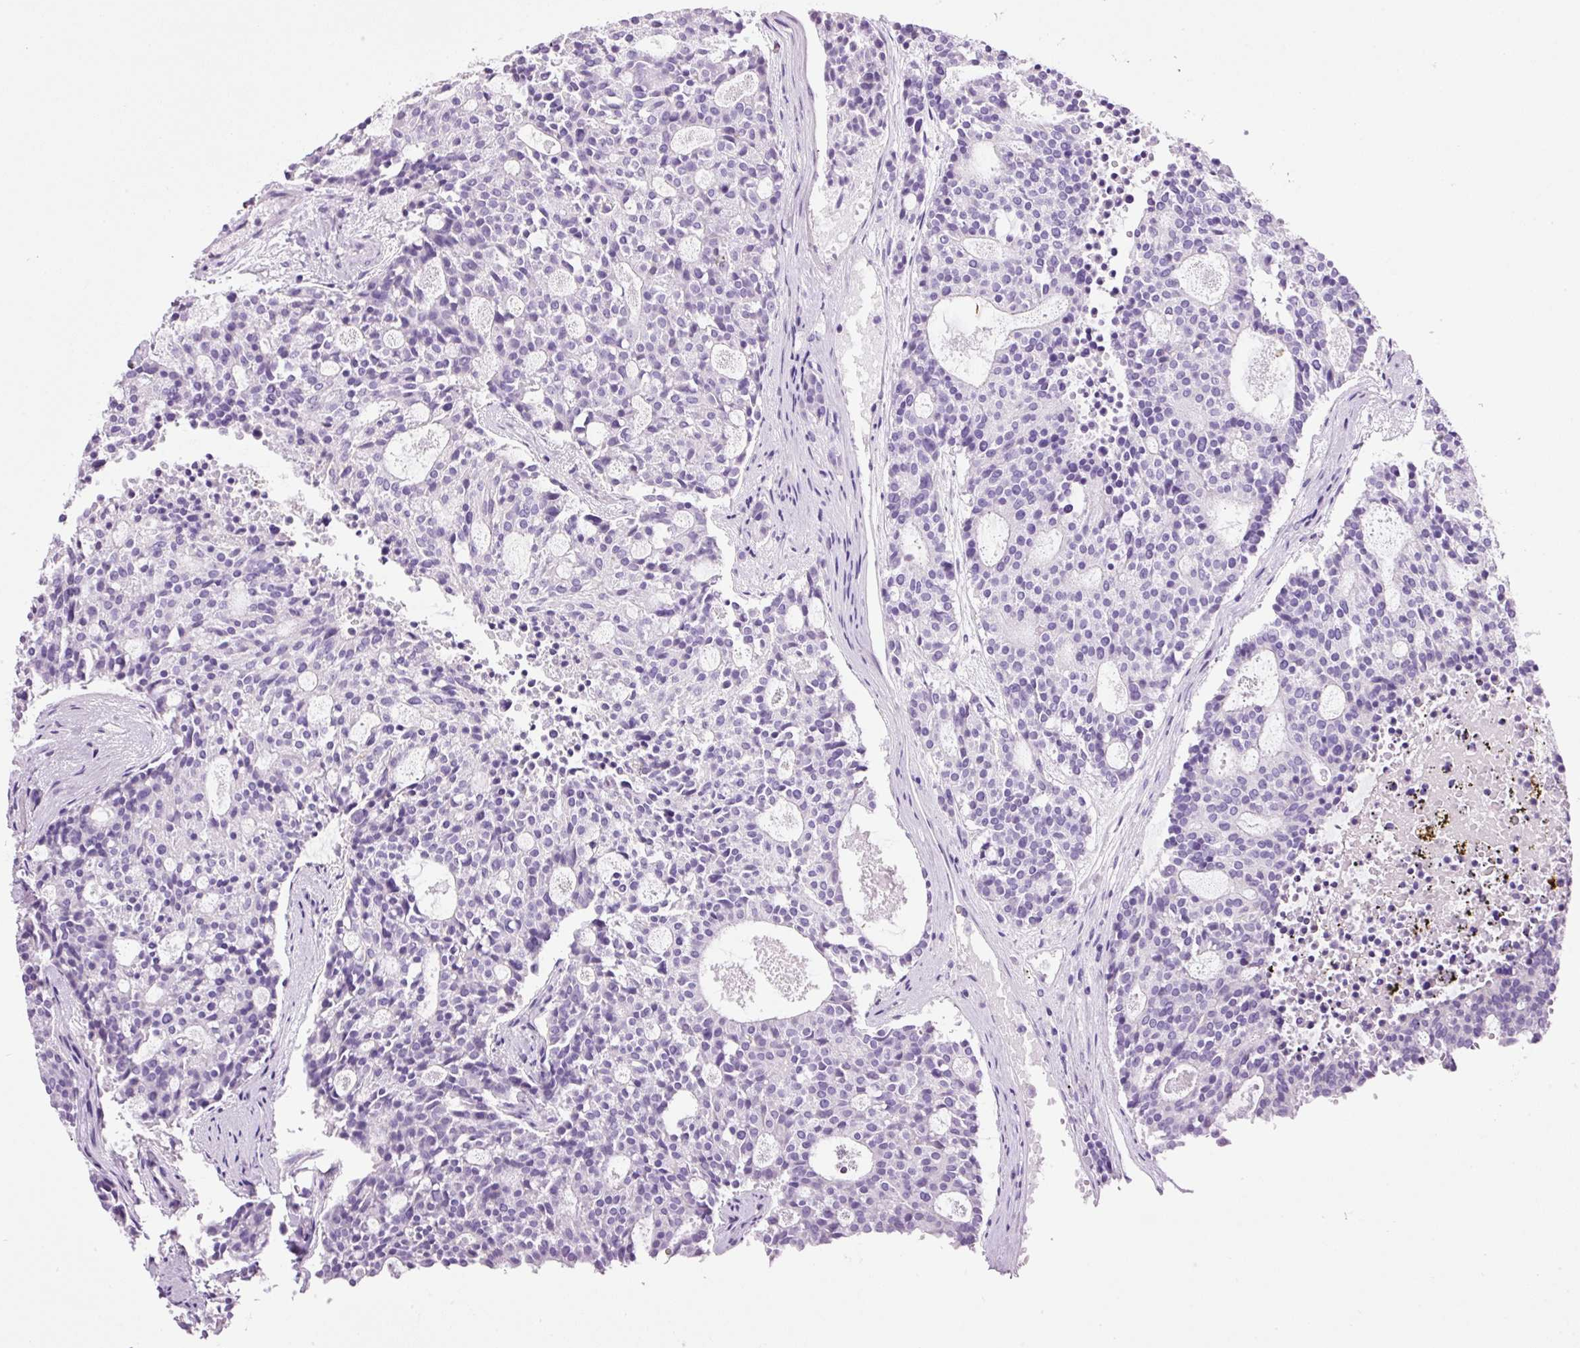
{"staining": {"intensity": "negative", "quantity": "none", "location": "none"}, "tissue": "carcinoid", "cell_type": "Tumor cells", "image_type": "cancer", "snomed": [{"axis": "morphology", "description": "Carcinoid, malignant, NOS"}, {"axis": "topography", "description": "Pancreas"}], "caption": "Tumor cells show no significant expression in malignant carcinoid. Brightfield microscopy of immunohistochemistry stained with DAB (3,3'-diaminobenzidine) (brown) and hematoxylin (blue), captured at high magnification.", "gene": "BSND", "patient": {"sex": "female", "age": 54}}